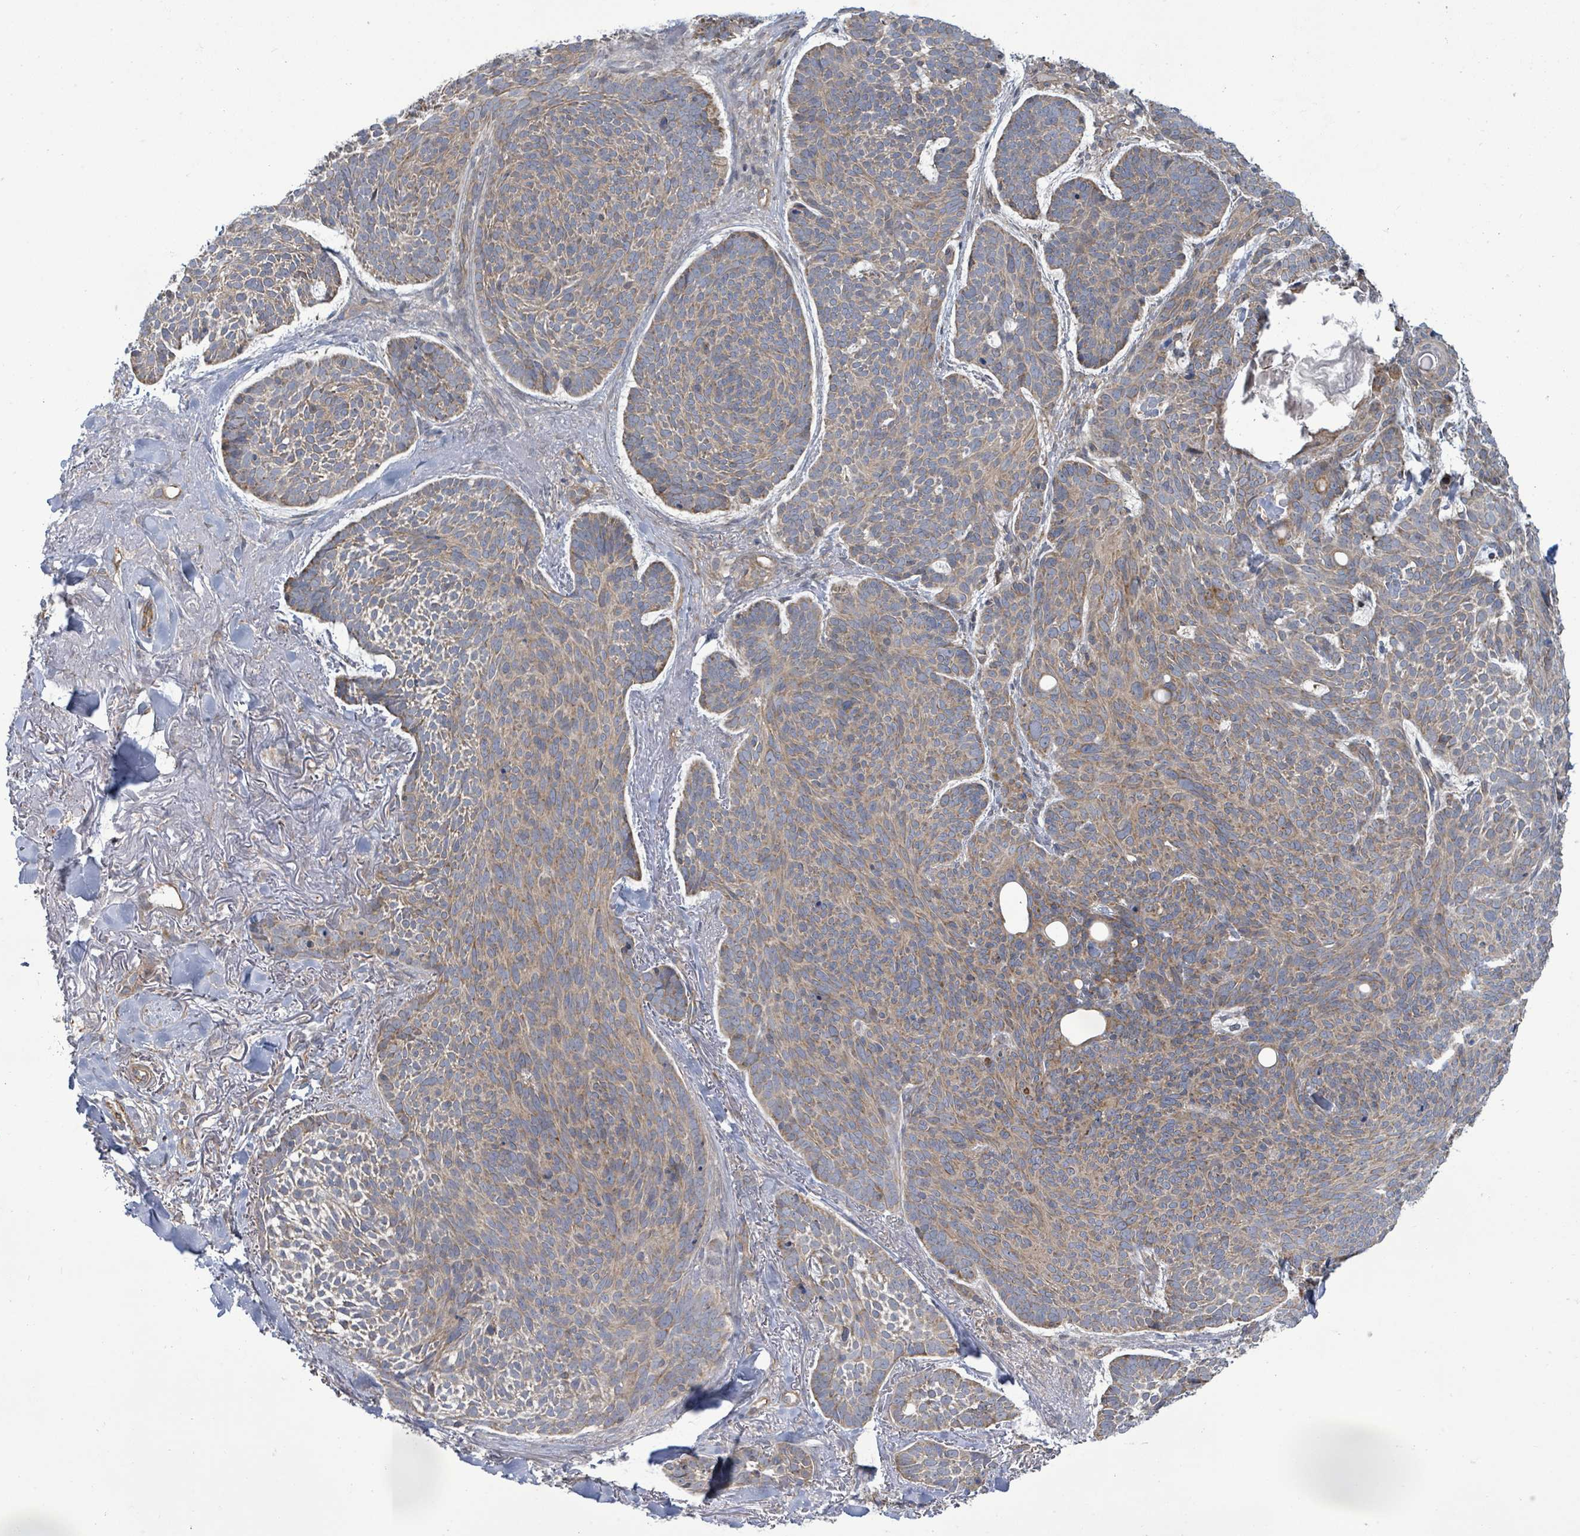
{"staining": {"intensity": "moderate", "quantity": "25%-75%", "location": "cytoplasmic/membranous"}, "tissue": "skin cancer", "cell_type": "Tumor cells", "image_type": "cancer", "snomed": [{"axis": "morphology", "description": "Basal cell carcinoma"}, {"axis": "topography", "description": "Skin"}], "caption": "Brown immunohistochemical staining in skin basal cell carcinoma demonstrates moderate cytoplasmic/membranous positivity in approximately 25%-75% of tumor cells.", "gene": "KBTBD11", "patient": {"sex": "male", "age": 70}}